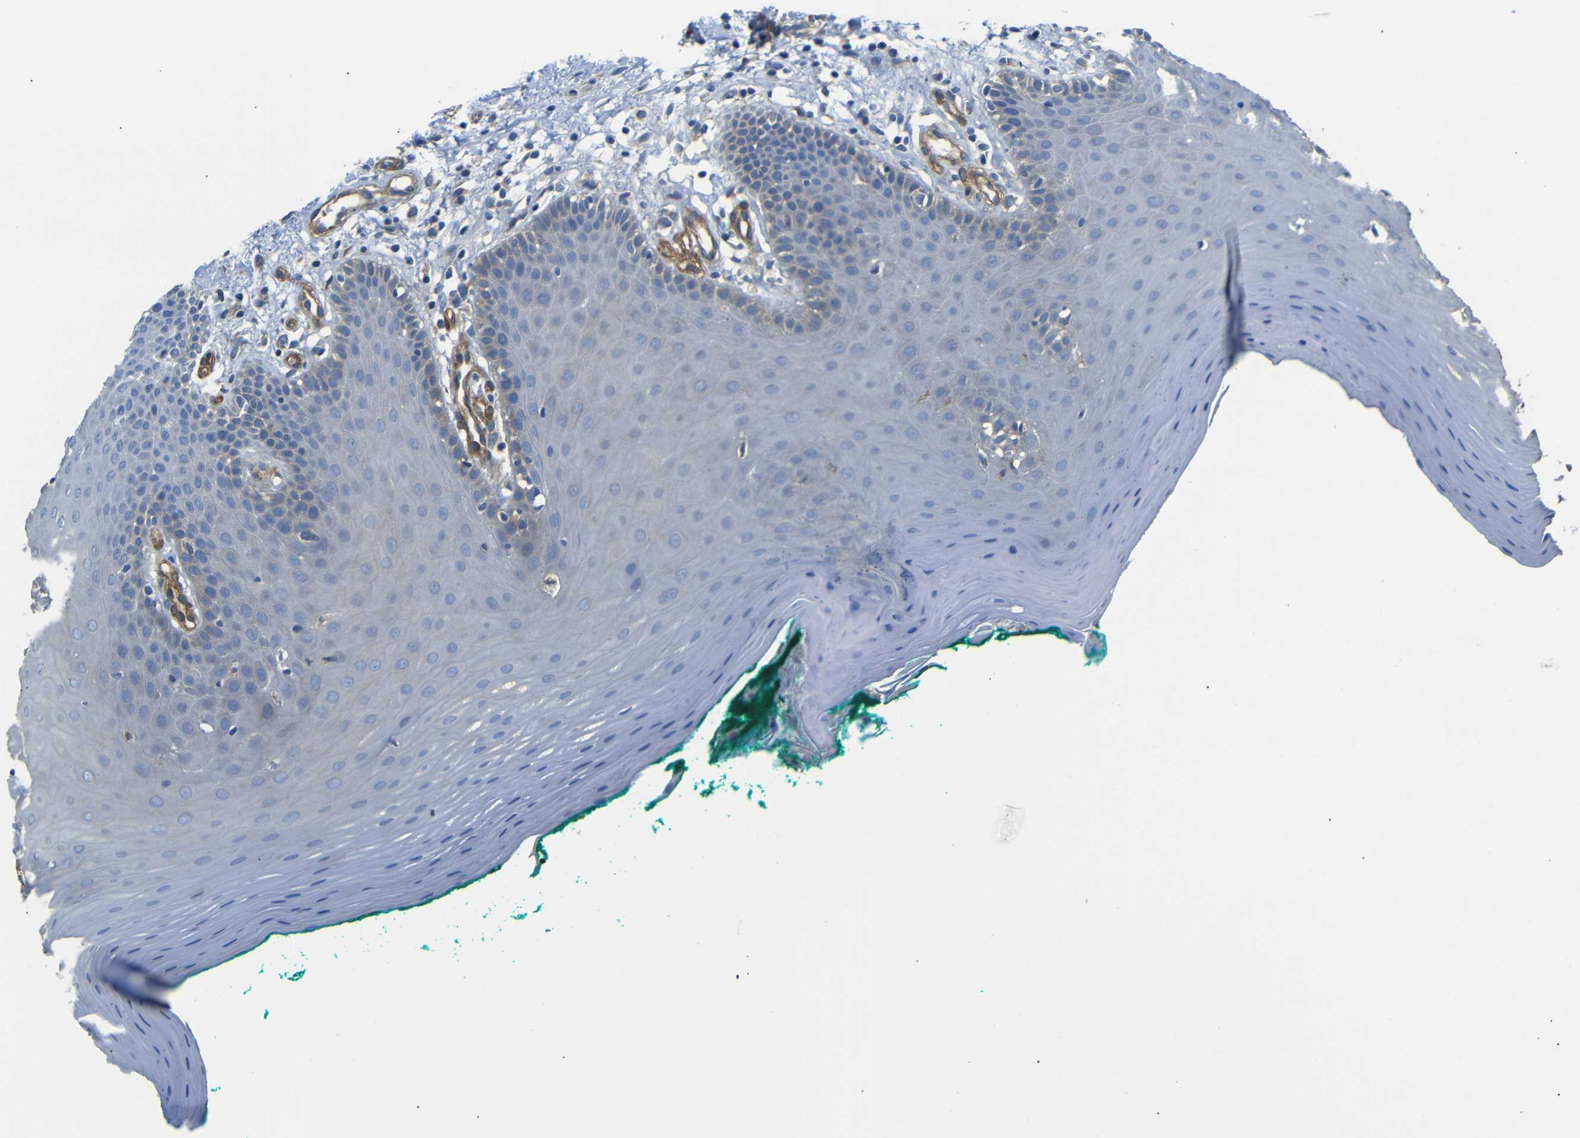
{"staining": {"intensity": "negative", "quantity": "none", "location": "none"}, "tissue": "oral mucosa", "cell_type": "Squamous epithelial cells", "image_type": "normal", "snomed": [{"axis": "morphology", "description": "Normal tissue, NOS"}, {"axis": "topography", "description": "Skeletal muscle"}, {"axis": "topography", "description": "Oral tissue"}], "caption": "This image is of unremarkable oral mucosa stained with immunohistochemistry (IHC) to label a protein in brown with the nuclei are counter-stained blue. There is no positivity in squamous epithelial cells.", "gene": "MYO1B", "patient": {"sex": "male", "age": 58}}